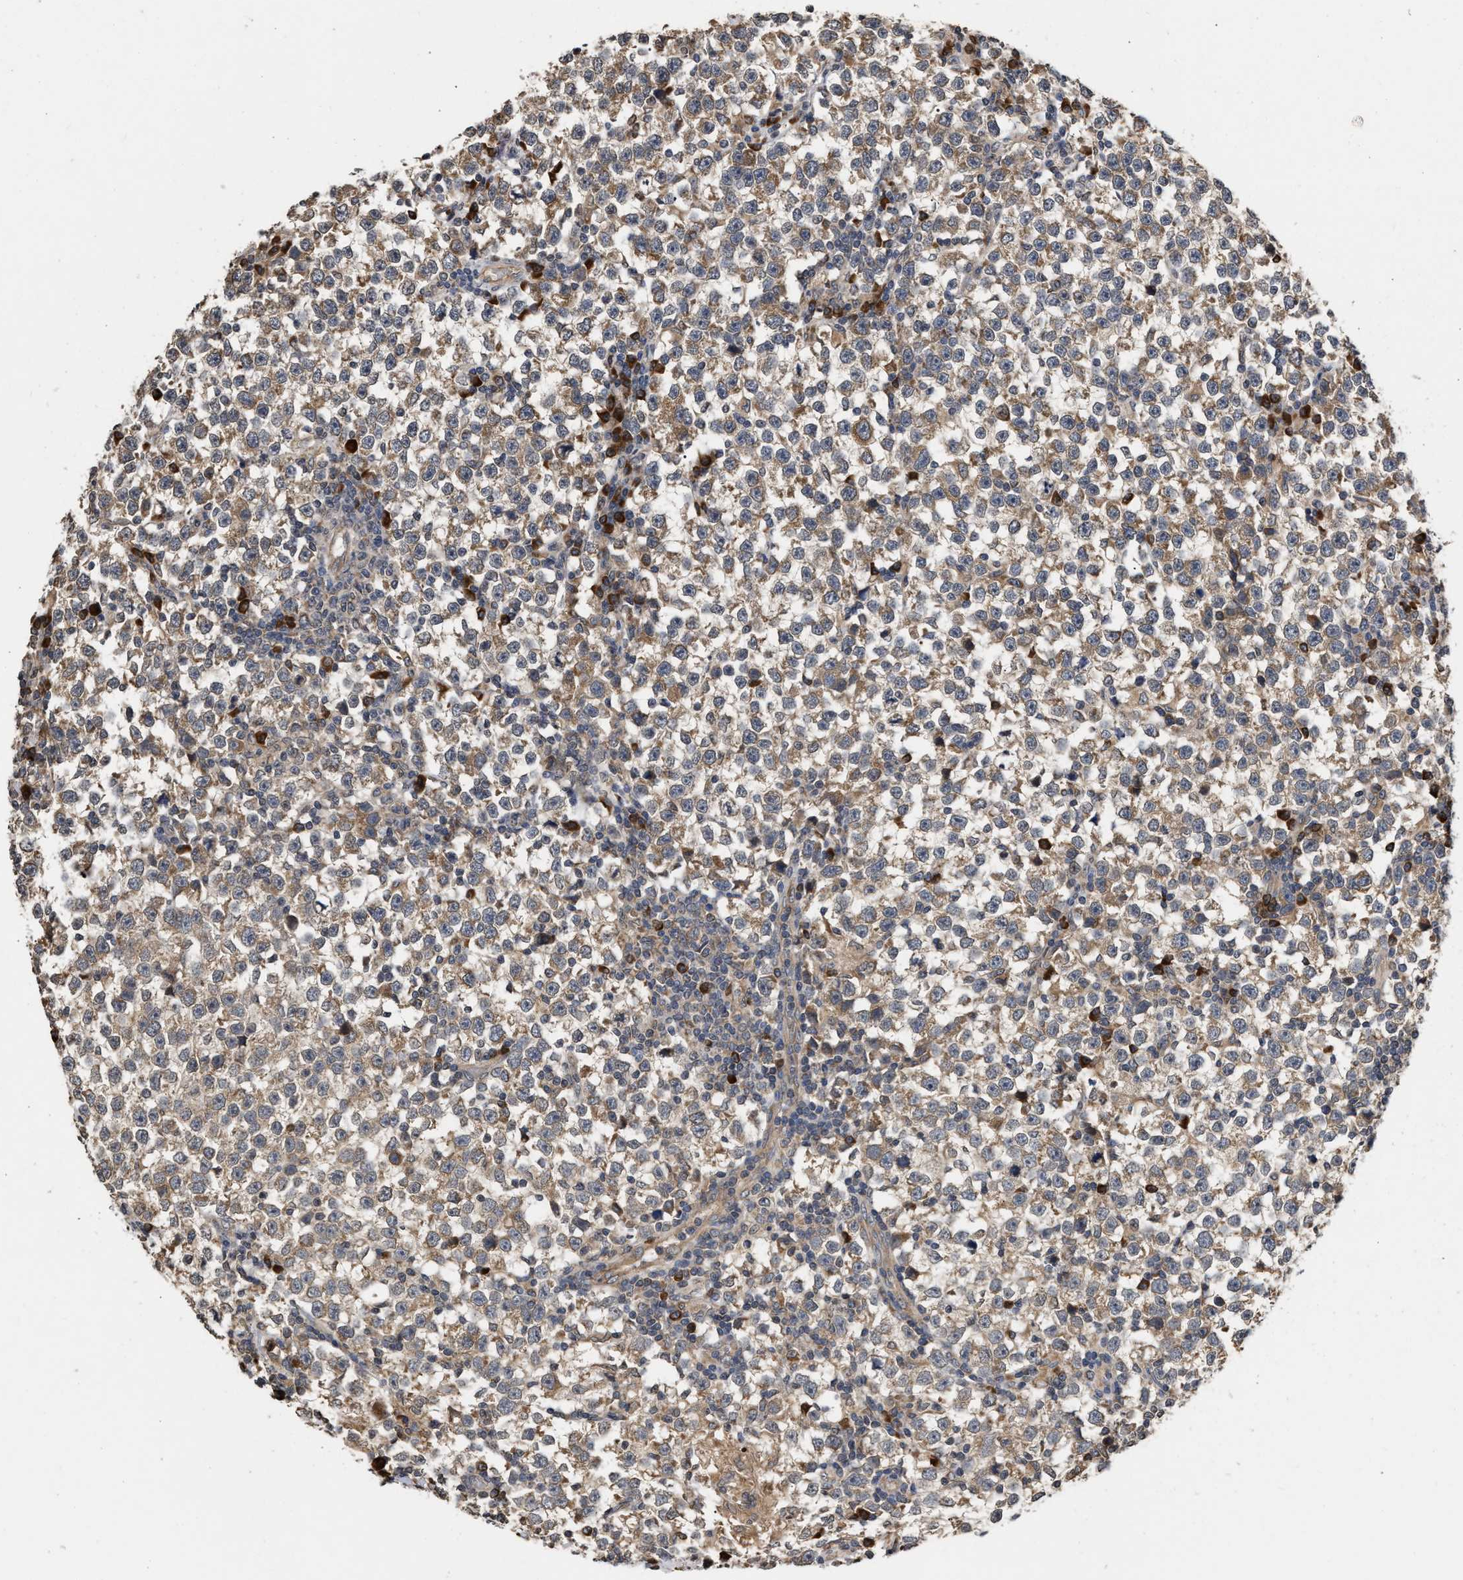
{"staining": {"intensity": "moderate", "quantity": ">75%", "location": "cytoplasmic/membranous"}, "tissue": "testis cancer", "cell_type": "Tumor cells", "image_type": "cancer", "snomed": [{"axis": "morphology", "description": "Seminoma, NOS"}, {"axis": "topography", "description": "Testis"}], "caption": "Brown immunohistochemical staining in human testis cancer (seminoma) shows moderate cytoplasmic/membranous staining in approximately >75% of tumor cells.", "gene": "SAR1A", "patient": {"sex": "male", "age": 43}}